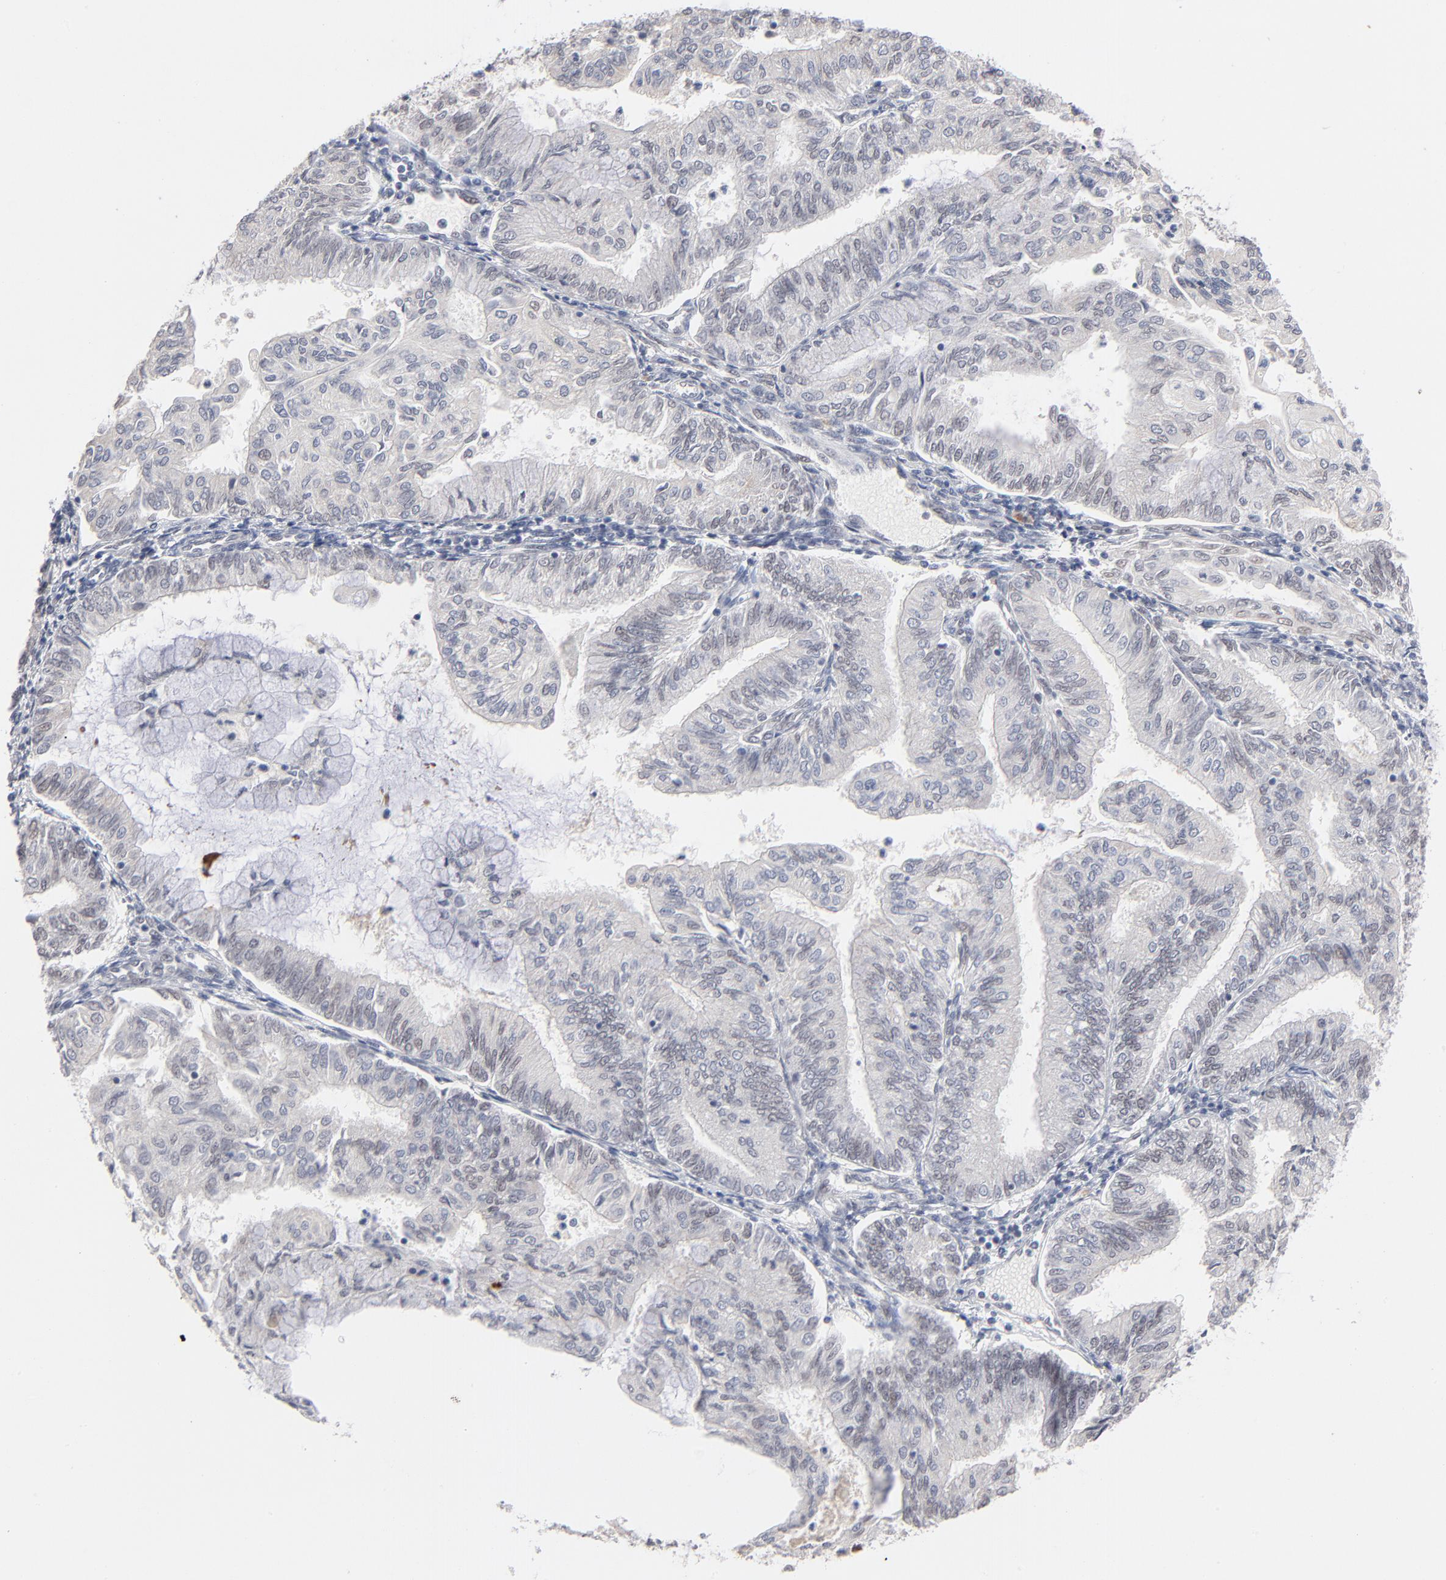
{"staining": {"intensity": "negative", "quantity": "none", "location": "none"}, "tissue": "endometrial cancer", "cell_type": "Tumor cells", "image_type": "cancer", "snomed": [{"axis": "morphology", "description": "Adenocarcinoma, NOS"}, {"axis": "topography", "description": "Endometrium"}], "caption": "Immunohistochemistry (IHC) of human endometrial cancer (adenocarcinoma) displays no expression in tumor cells. Nuclei are stained in blue.", "gene": "MBIP", "patient": {"sex": "female", "age": 59}}